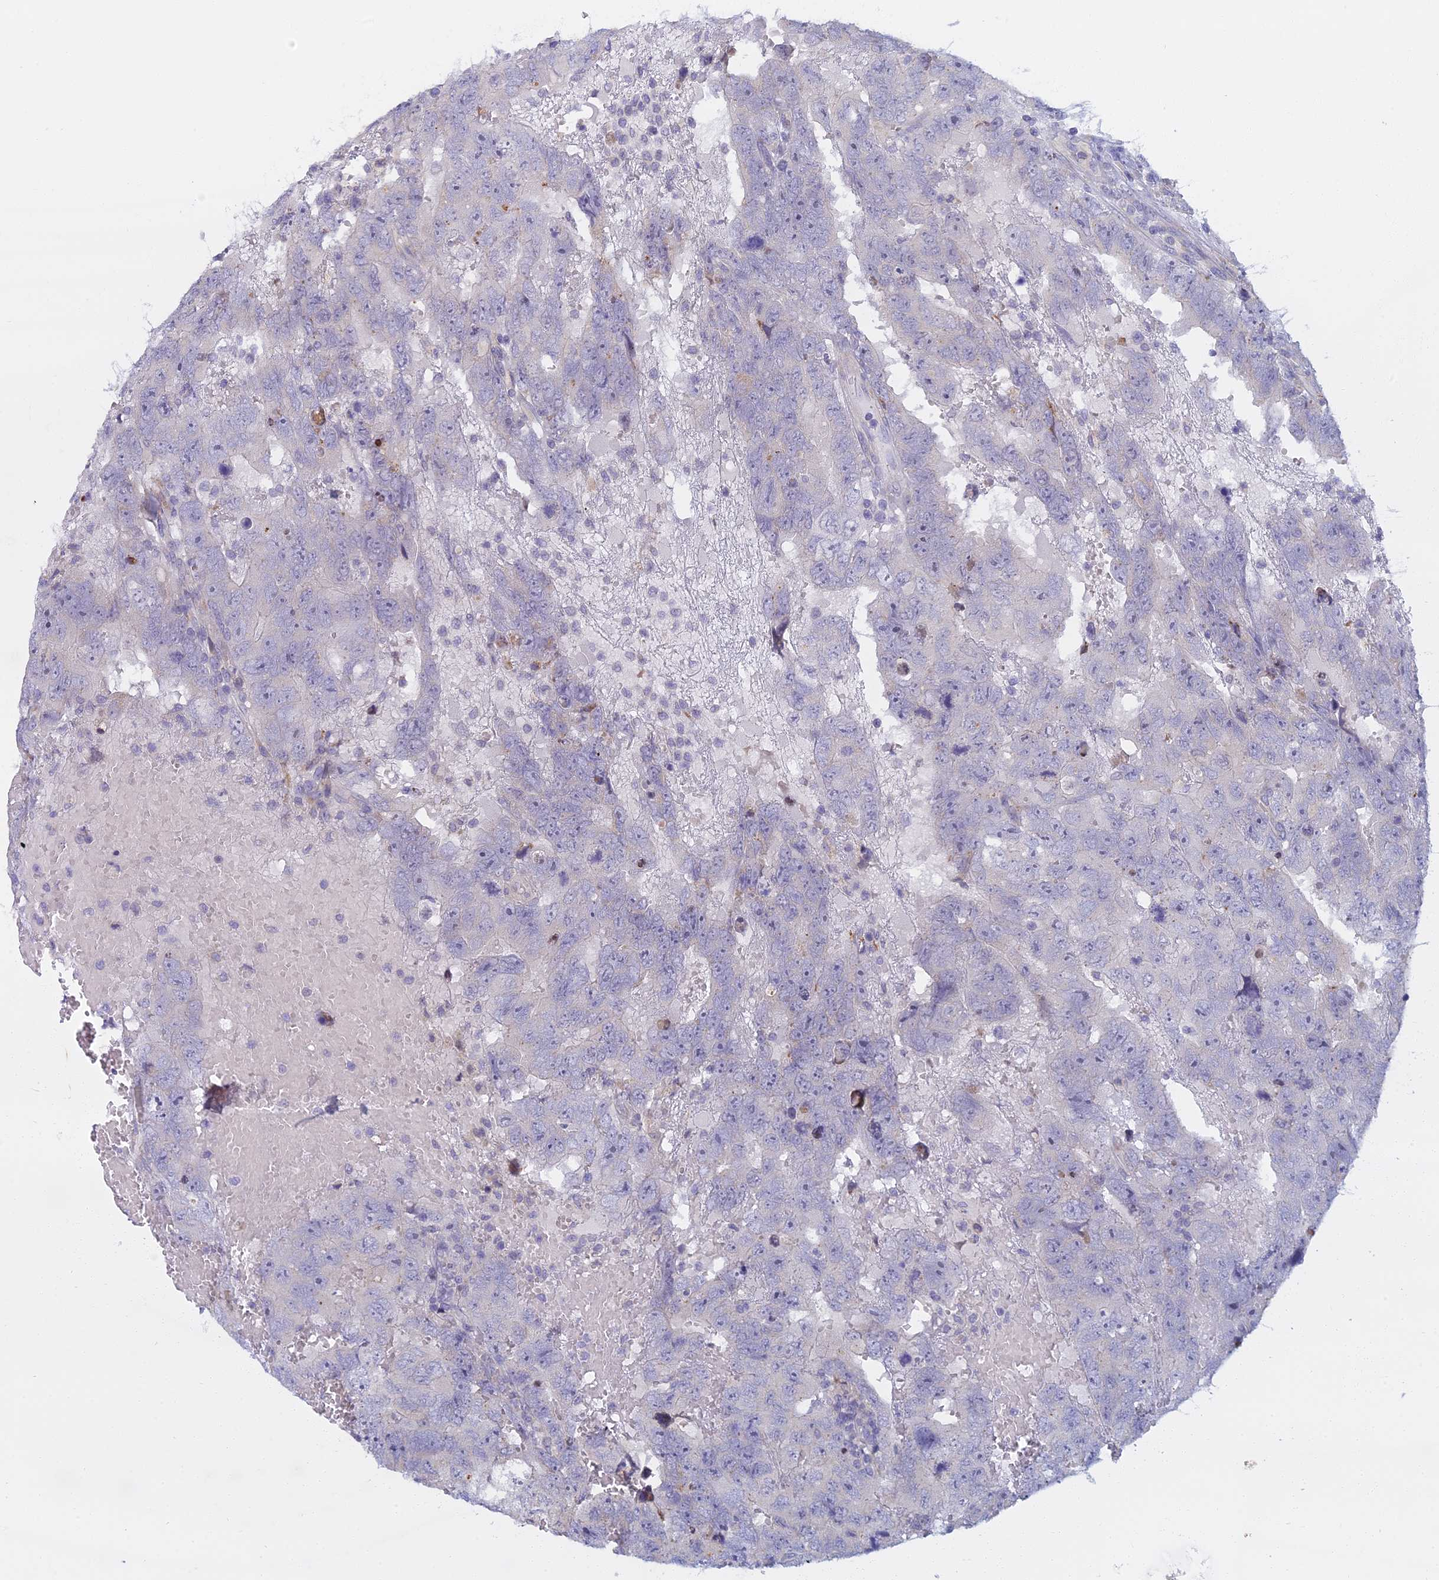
{"staining": {"intensity": "negative", "quantity": "none", "location": "none"}, "tissue": "testis cancer", "cell_type": "Tumor cells", "image_type": "cancer", "snomed": [{"axis": "morphology", "description": "Carcinoma, Embryonal, NOS"}, {"axis": "topography", "description": "Testis"}], "caption": "Immunohistochemistry micrograph of human testis embryonal carcinoma stained for a protein (brown), which shows no expression in tumor cells. (DAB (3,3'-diaminobenzidine) immunohistochemistry (IHC) visualized using brightfield microscopy, high magnification).", "gene": "DDX51", "patient": {"sex": "male", "age": 45}}